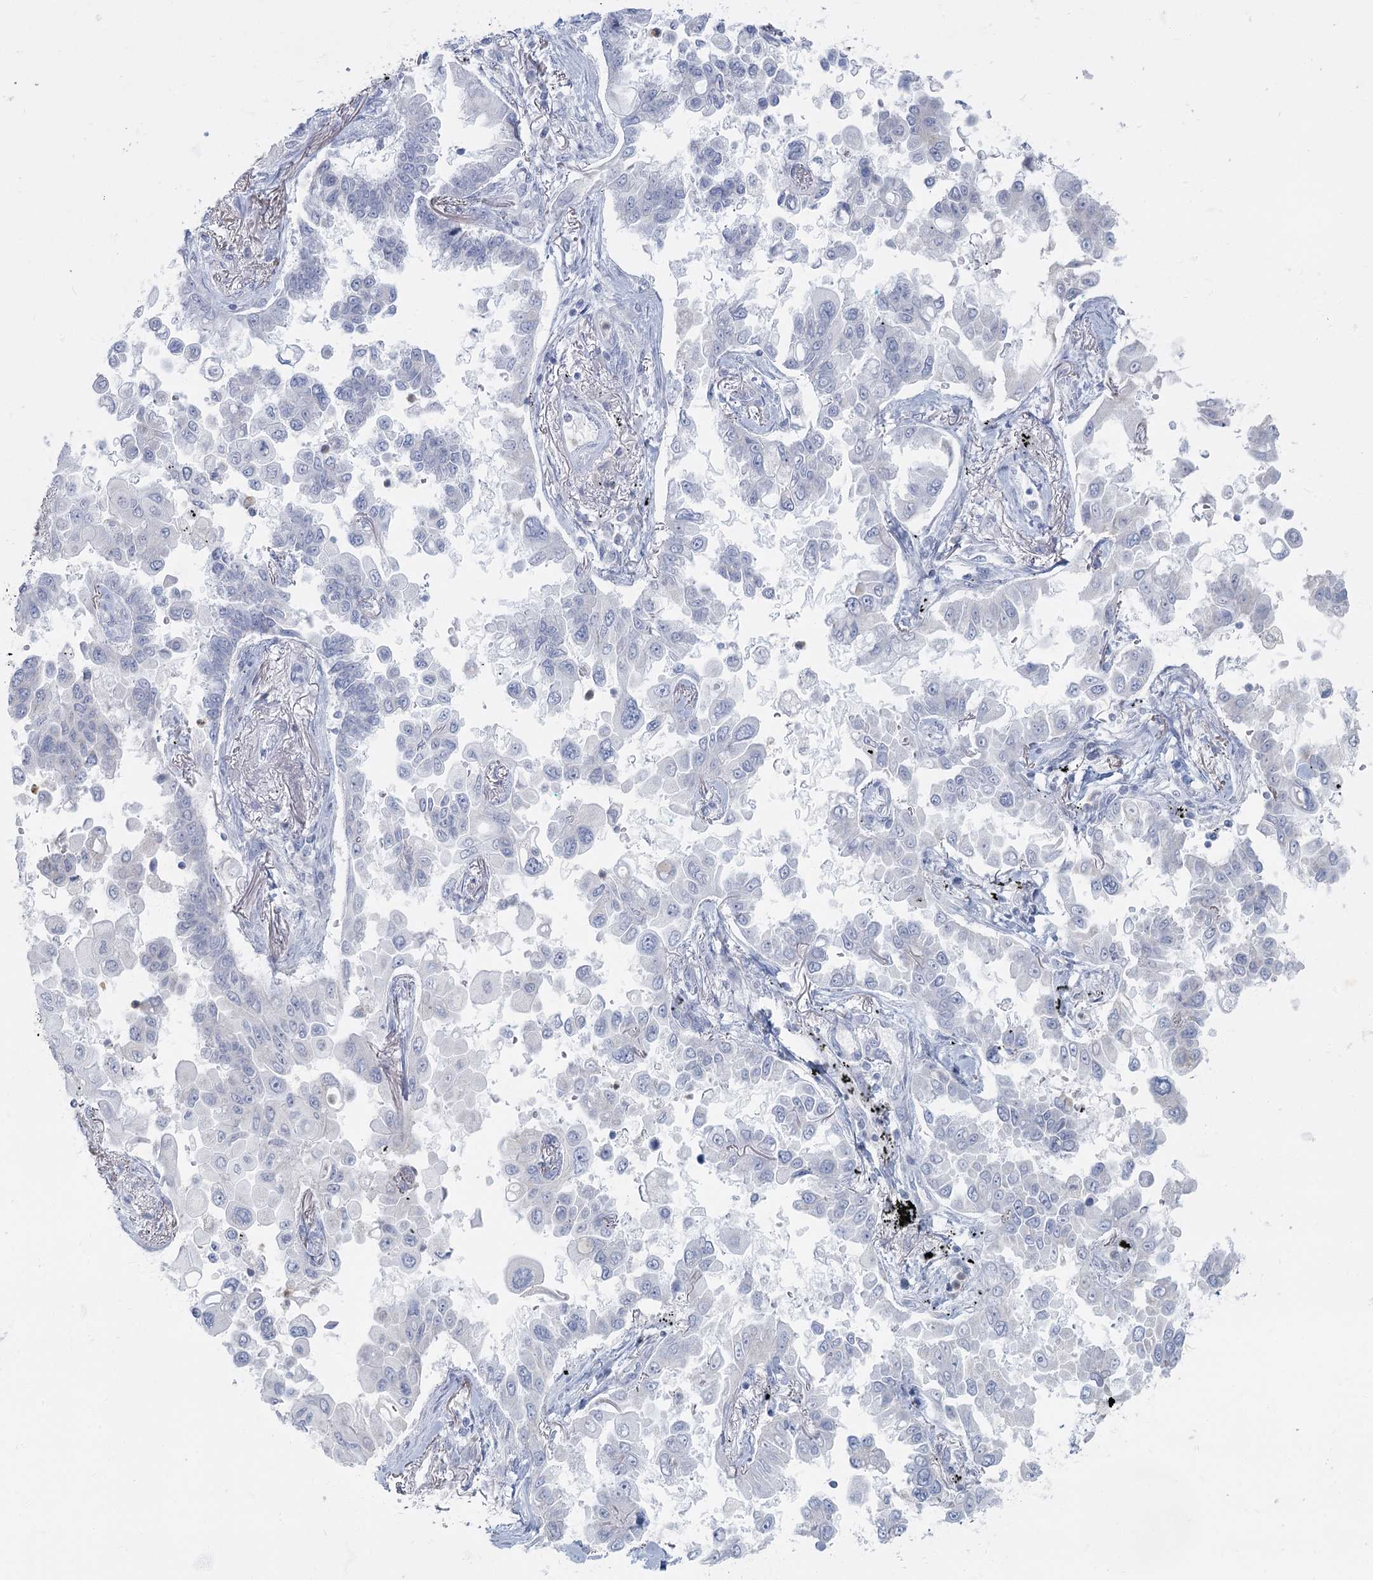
{"staining": {"intensity": "negative", "quantity": "none", "location": "none"}, "tissue": "lung cancer", "cell_type": "Tumor cells", "image_type": "cancer", "snomed": [{"axis": "morphology", "description": "Adenocarcinoma, NOS"}, {"axis": "topography", "description": "Lung"}], "caption": "IHC histopathology image of human lung cancer (adenocarcinoma) stained for a protein (brown), which reveals no staining in tumor cells.", "gene": "FAM110C", "patient": {"sex": "female", "age": 67}}